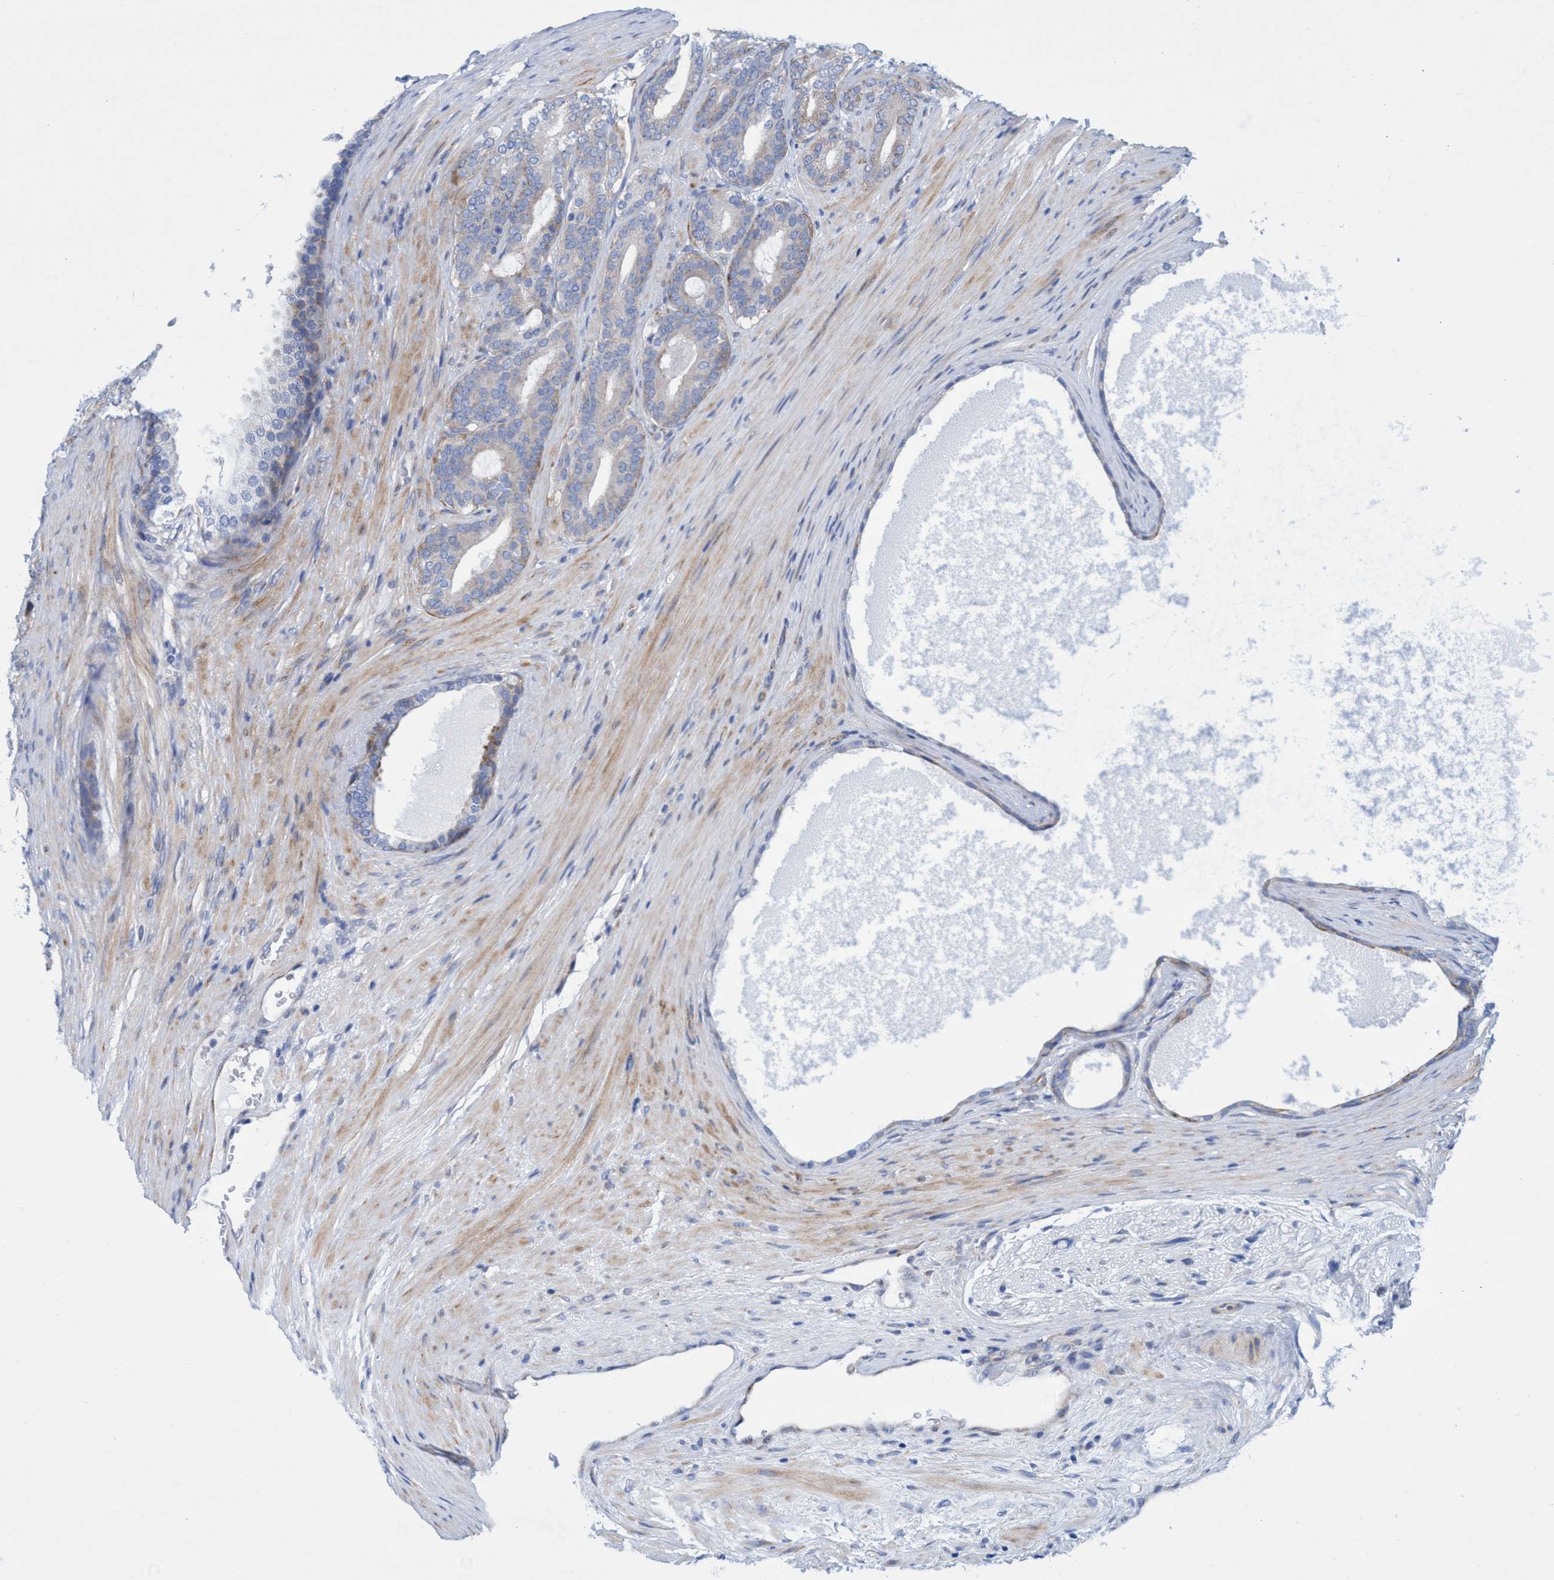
{"staining": {"intensity": "weak", "quantity": "<25%", "location": "cytoplasmic/membranous"}, "tissue": "prostate cancer", "cell_type": "Tumor cells", "image_type": "cancer", "snomed": [{"axis": "morphology", "description": "Adenocarcinoma, High grade"}, {"axis": "topography", "description": "Prostate"}], "caption": "Tumor cells show no significant protein staining in high-grade adenocarcinoma (prostate).", "gene": "R3HCC1", "patient": {"sex": "male", "age": 60}}